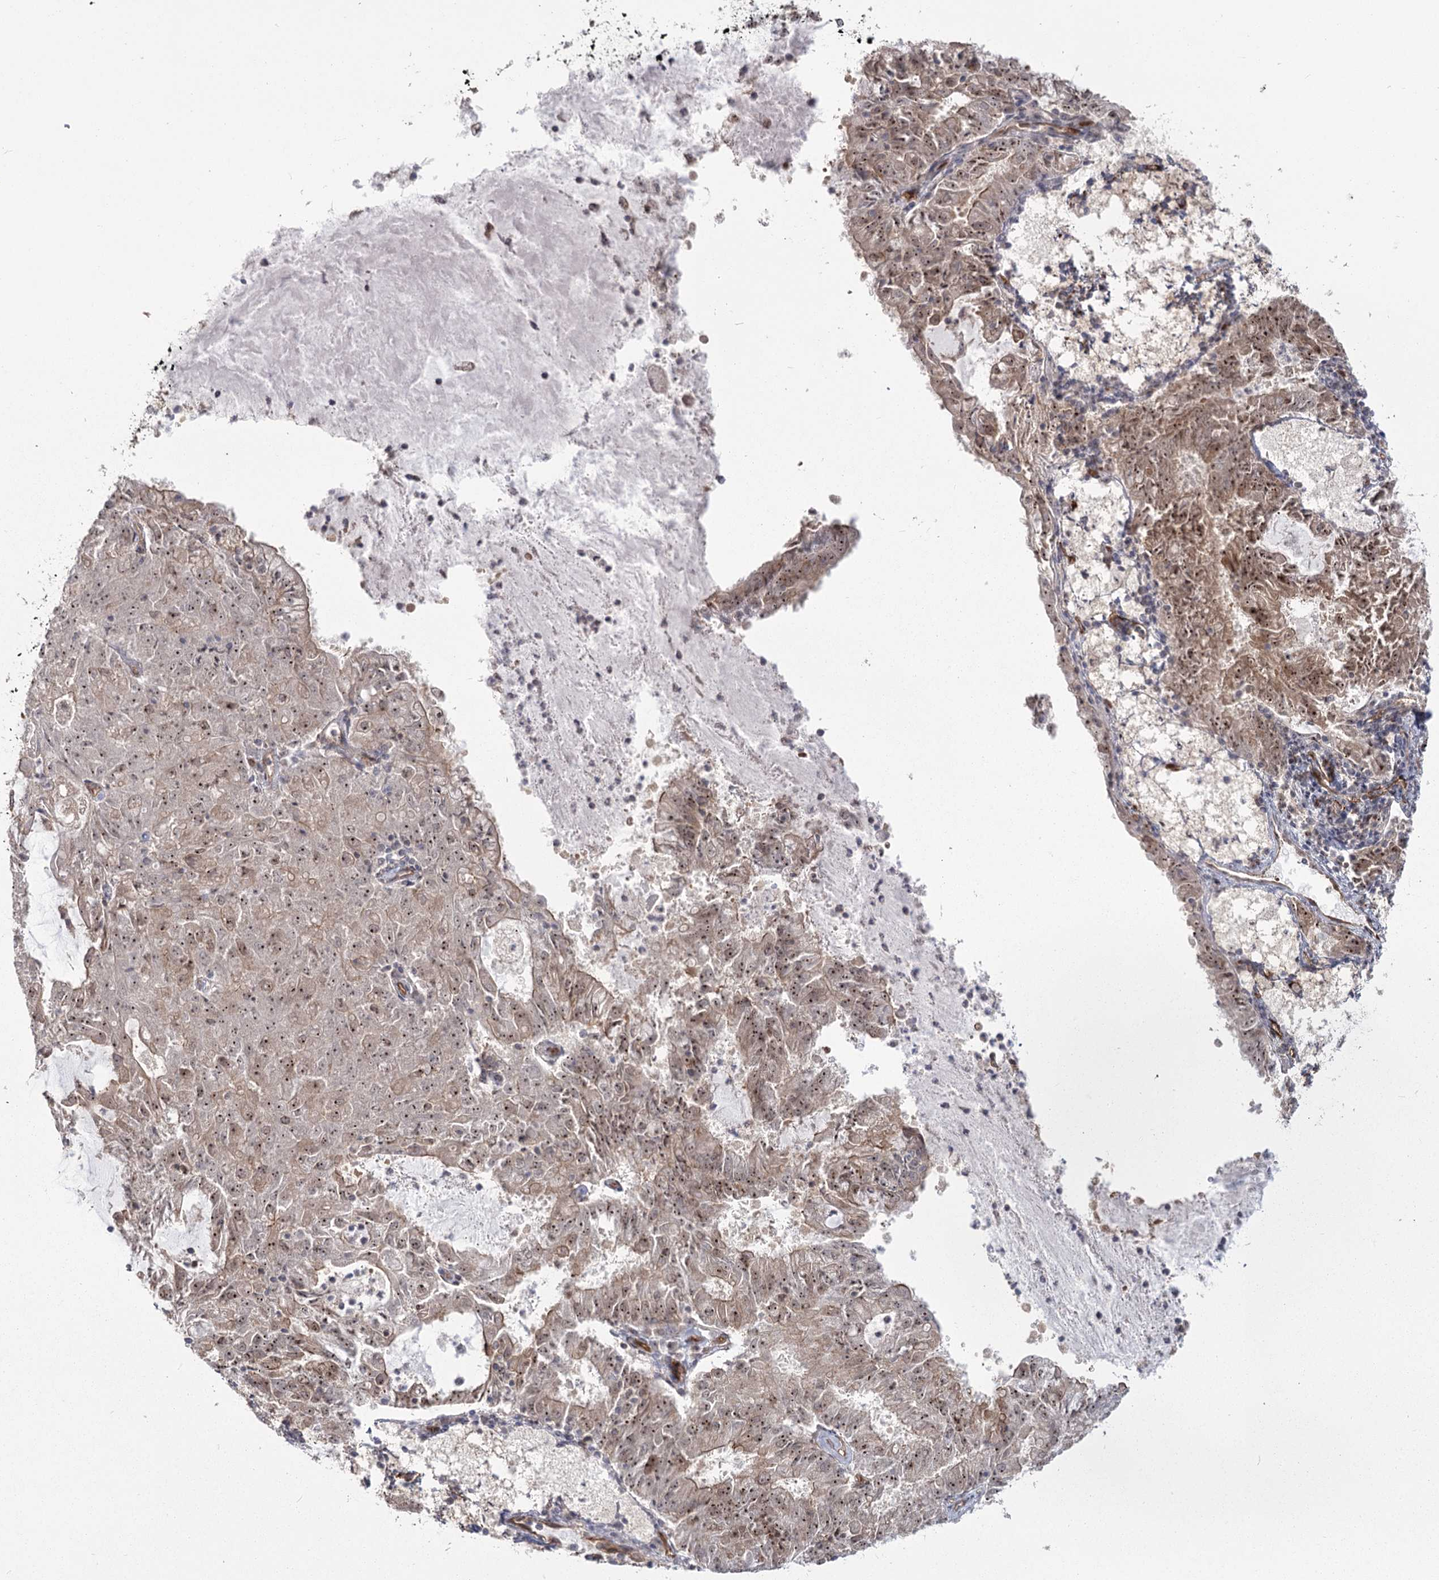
{"staining": {"intensity": "moderate", "quantity": ">75%", "location": "cytoplasmic/membranous,nuclear"}, "tissue": "endometrial cancer", "cell_type": "Tumor cells", "image_type": "cancer", "snomed": [{"axis": "morphology", "description": "Adenocarcinoma, NOS"}, {"axis": "topography", "description": "Endometrium"}], "caption": "Brown immunohistochemical staining in adenocarcinoma (endometrial) reveals moderate cytoplasmic/membranous and nuclear positivity in about >75% of tumor cells.", "gene": "RPP14", "patient": {"sex": "female", "age": 57}}